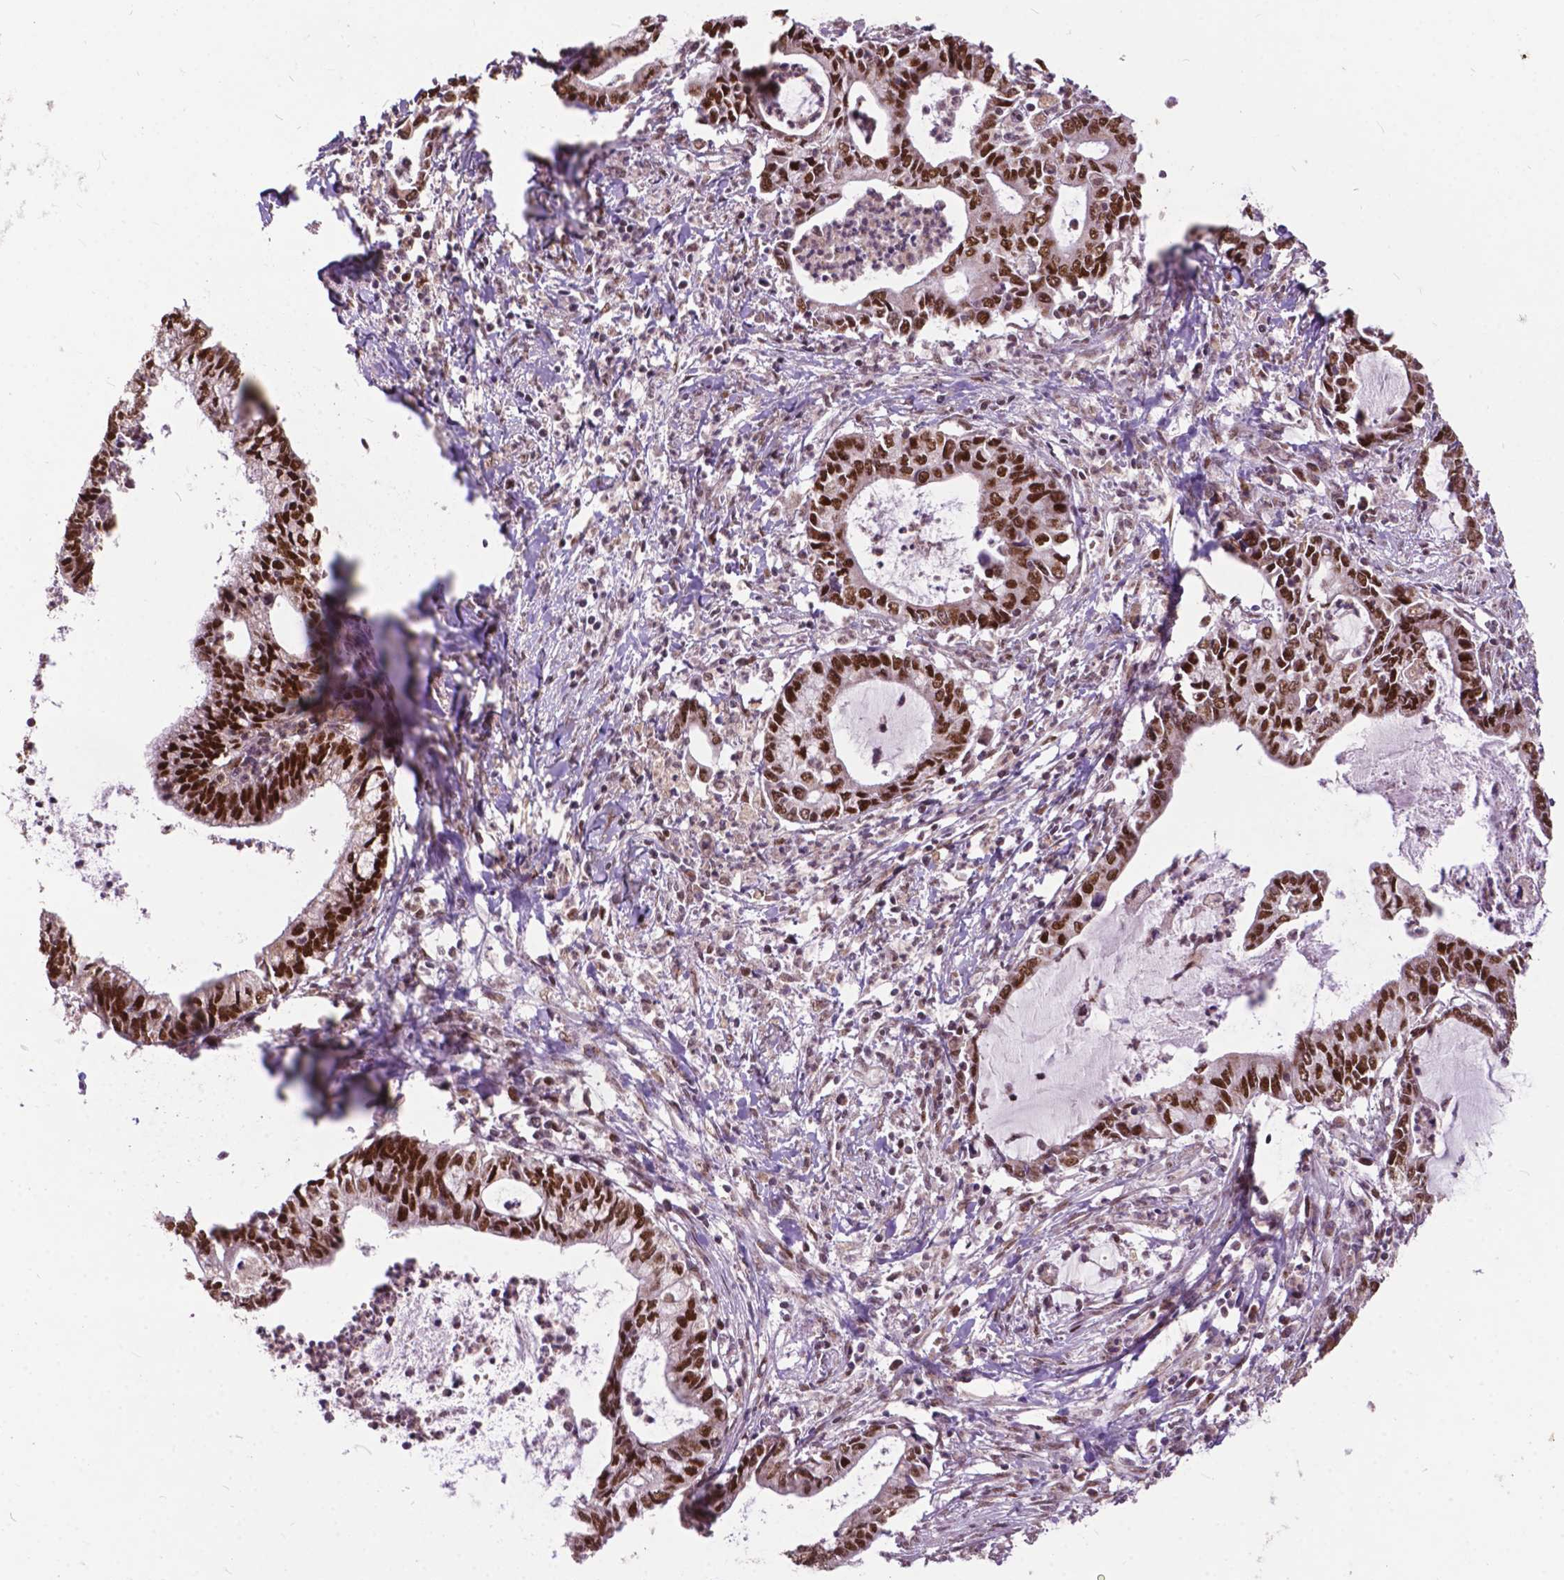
{"staining": {"intensity": "strong", "quantity": ">75%", "location": "nuclear"}, "tissue": "cervical cancer", "cell_type": "Tumor cells", "image_type": "cancer", "snomed": [{"axis": "morphology", "description": "Adenocarcinoma, NOS"}, {"axis": "topography", "description": "Cervix"}], "caption": "This histopathology image reveals cervical cancer (adenocarcinoma) stained with immunohistochemistry (IHC) to label a protein in brown. The nuclear of tumor cells show strong positivity for the protein. Nuclei are counter-stained blue.", "gene": "MSH2", "patient": {"sex": "female", "age": 42}}